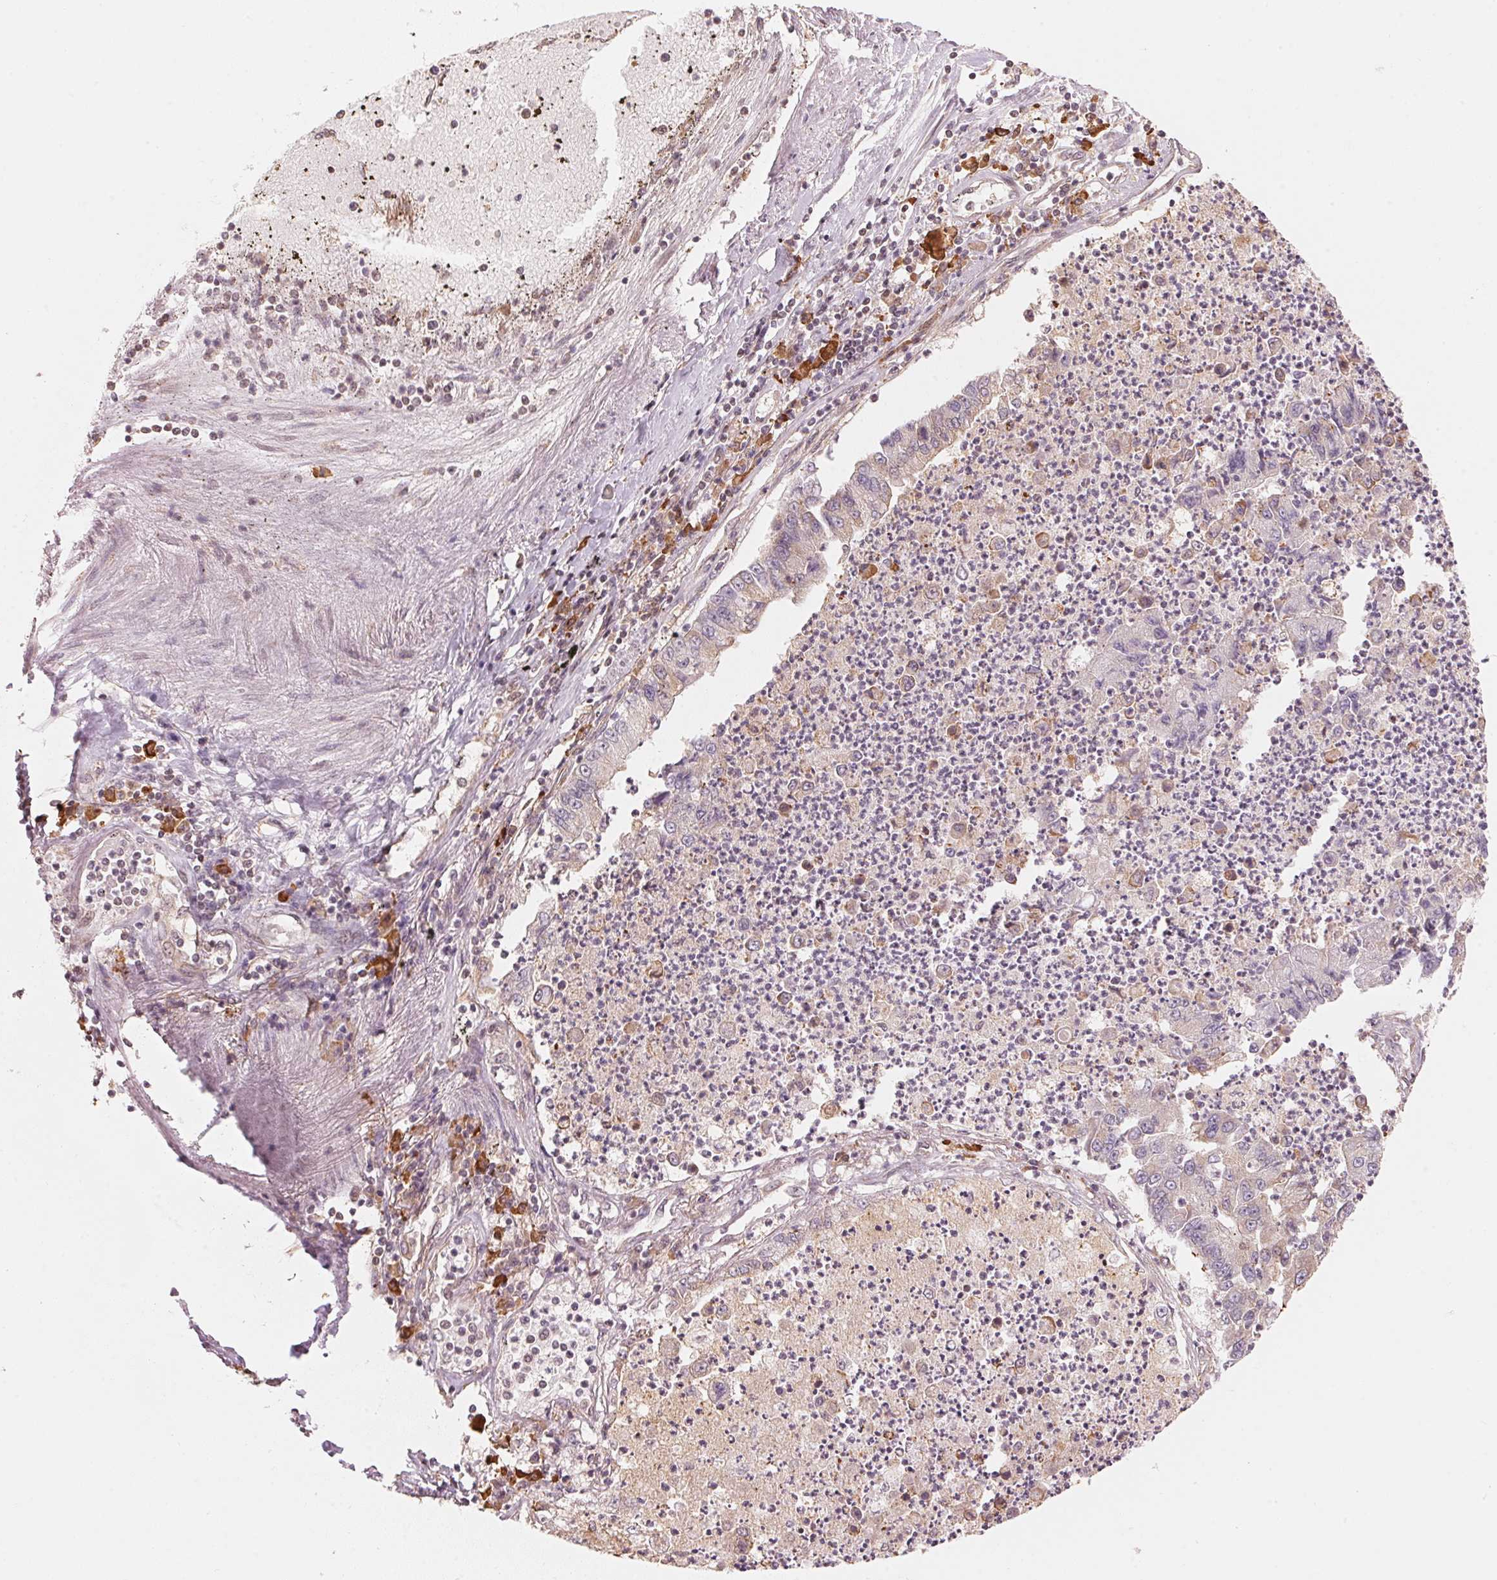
{"staining": {"intensity": "weak", "quantity": "25%-75%", "location": "cytoplasmic/membranous"}, "tissue": "lung cancer", "cell_type": "Tumor cells", "image_type": "cancer", "snomed": [{"axis": "morphology", "description": "Adenocarcinoma, NOS"}, {"axis": "topography", "description": "Lung"}], "caption": "Immunohistochemical staining of human lung cancer exhibits weak cytoplasmic/membranous protein expression in approximately 25%-75% of tumor cells. (IHC, brightfield microscopy, high magnification).", "gene": "PRKN", "patient": {"sex": "female", "age": 57}}